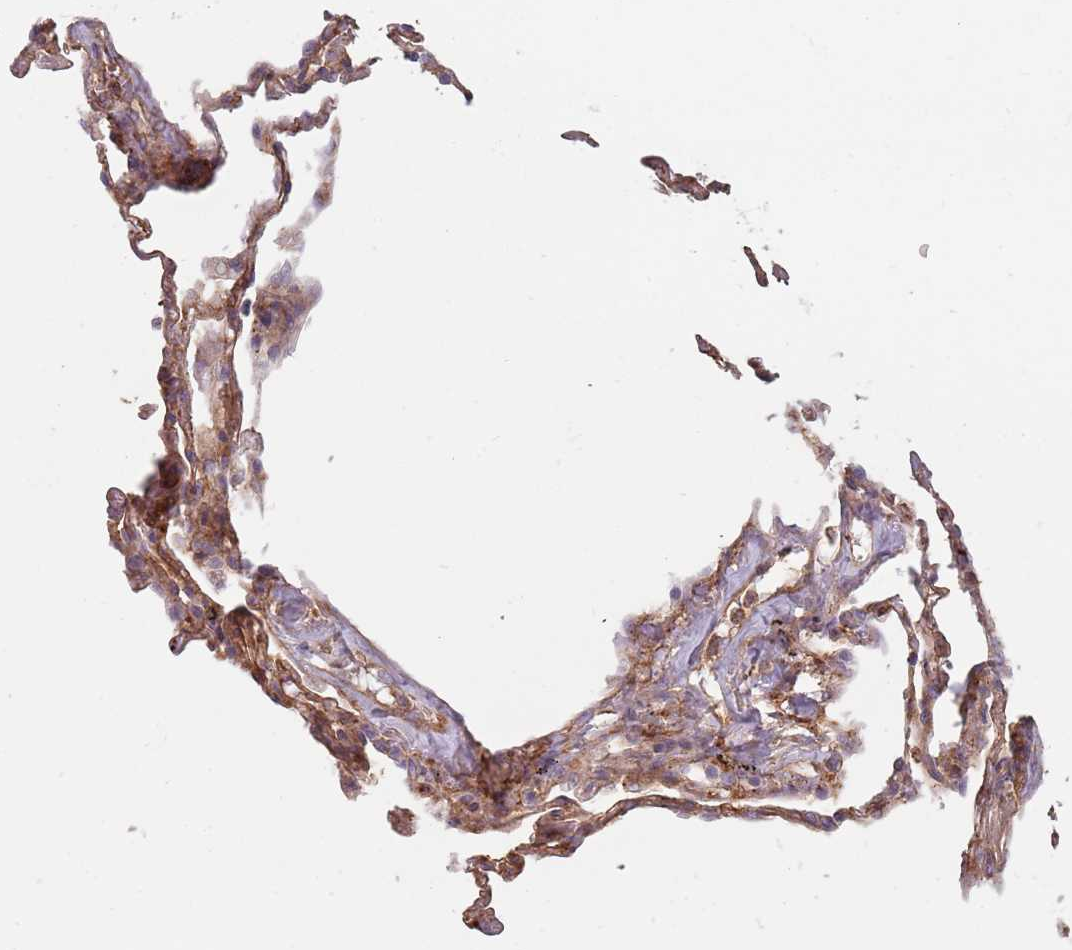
{"staining": {"intensity": "moderate", "quantity": ">75%", "location": "cytoplasmic/membranous"}, "tissue": "adipose tissue", "cell_type": "Adipocytes", "image_type": "normal", "snomed": [{"axis": "morphology", "description": "Normal tissue, NOS"}, {"axis": "topography", "description": "Lymph node"}, {"axis": "topography", "description": "Bronchus"}], "caption": "Immunohistochemistry (IHC) (DAB (3,3'-diaminobenzidine)) staining of normal human adipose tissue reveals moderate cytoplasmic/membranous protein expression in approximately >75% of adipocytes.", "gene": "TPD52L2", "patient": {"sex": "male", "age": 63}}